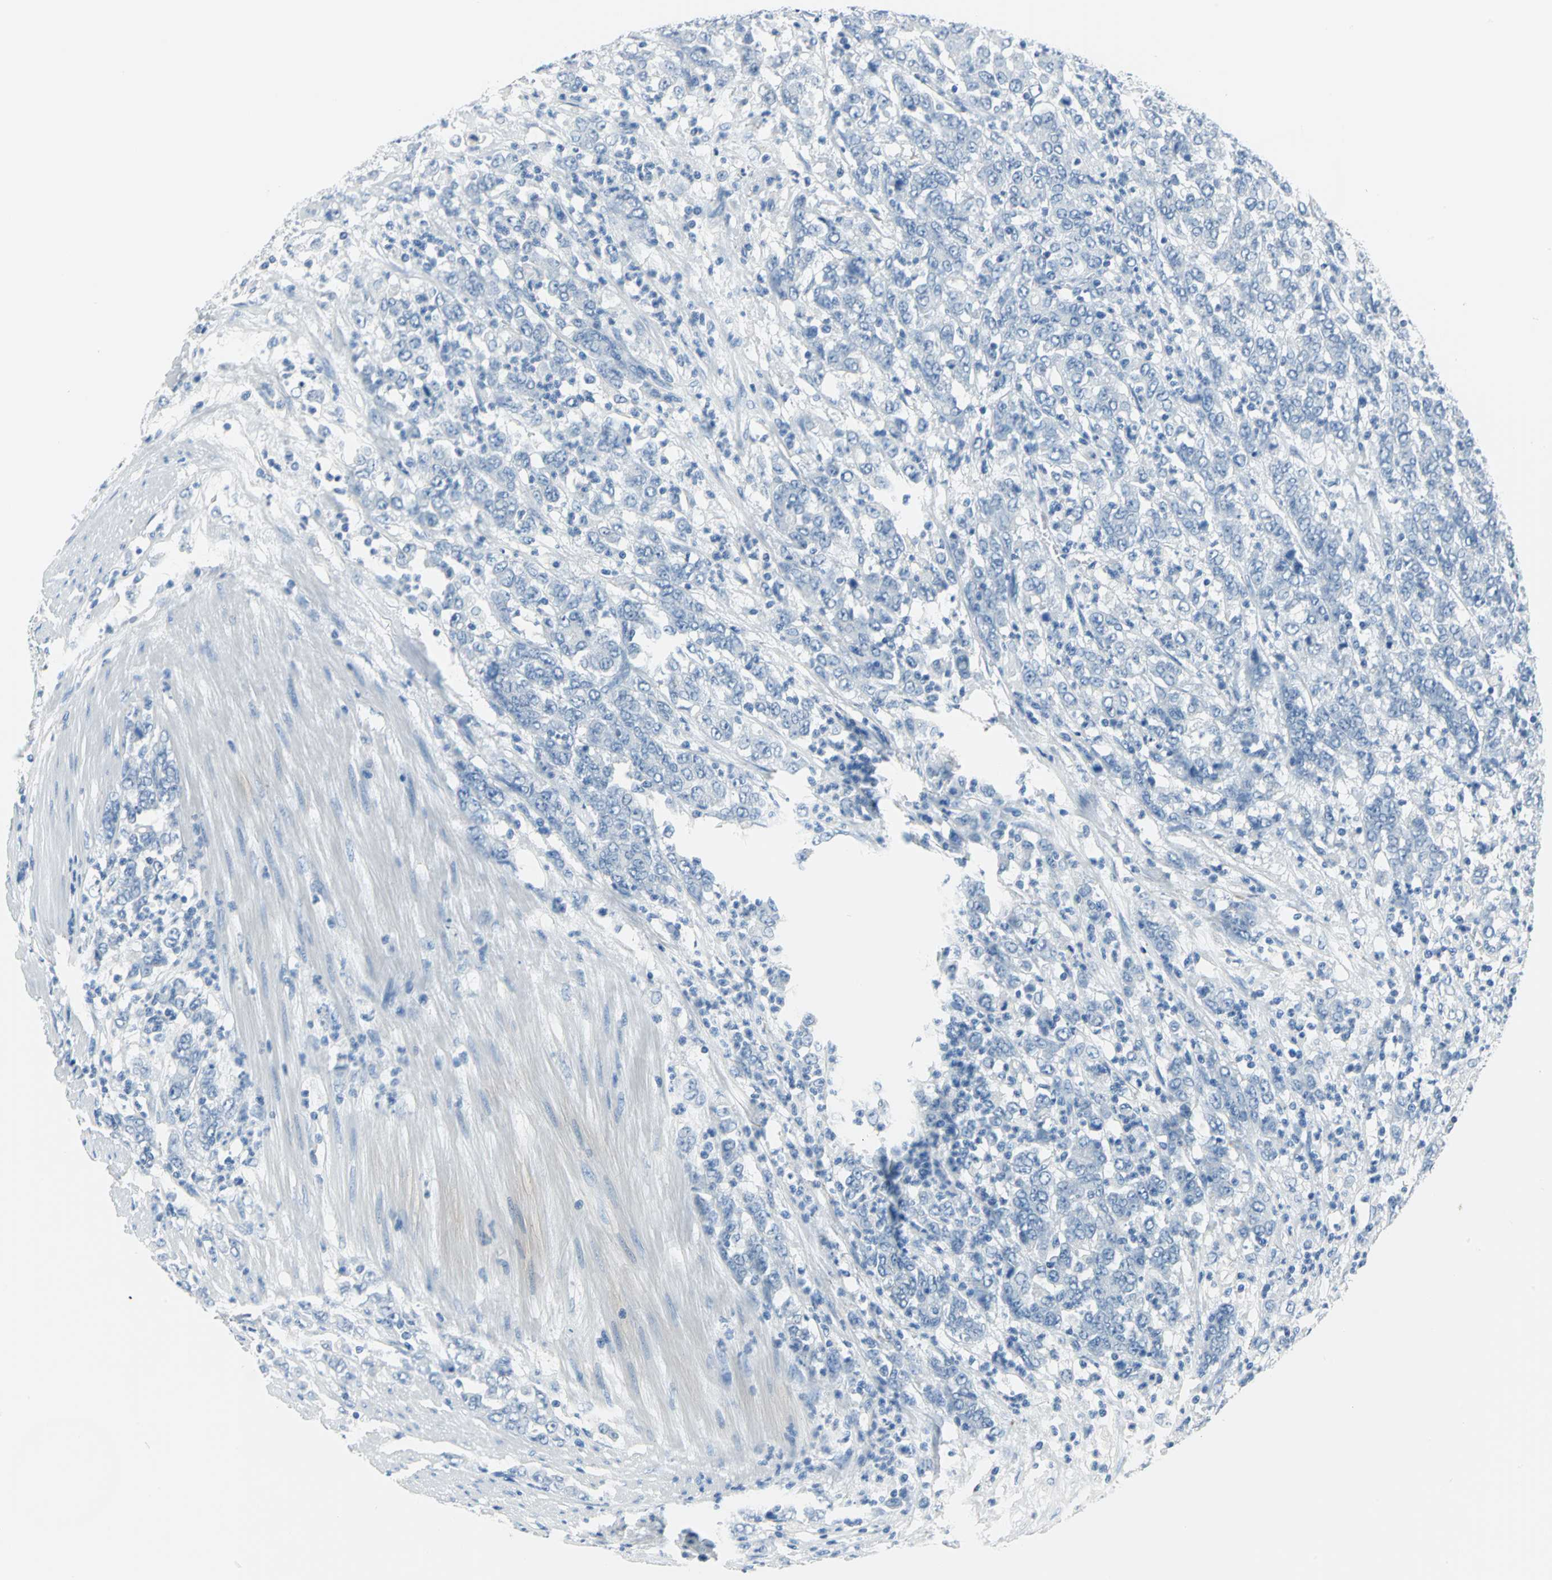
{"staining": {"intensity": "negative", "quantity": "none", "location": "none"}, "tissue": "stomach cancer", "cell_type": "Tumor cells", "image_type": "cancer", "snomed": [{"axis": "morphology", "description": "Adenocarcinoma, NOS"}, {"axis": "topography", "description": "Stomach, lower"}], "caption": "This is an immunohistochemistry photomicrograph of human stomach adenocarcinoma. There is no positivity in tumor cells.", "gene": "PKLR", "patient": {"sex": "female", "age": 71}}